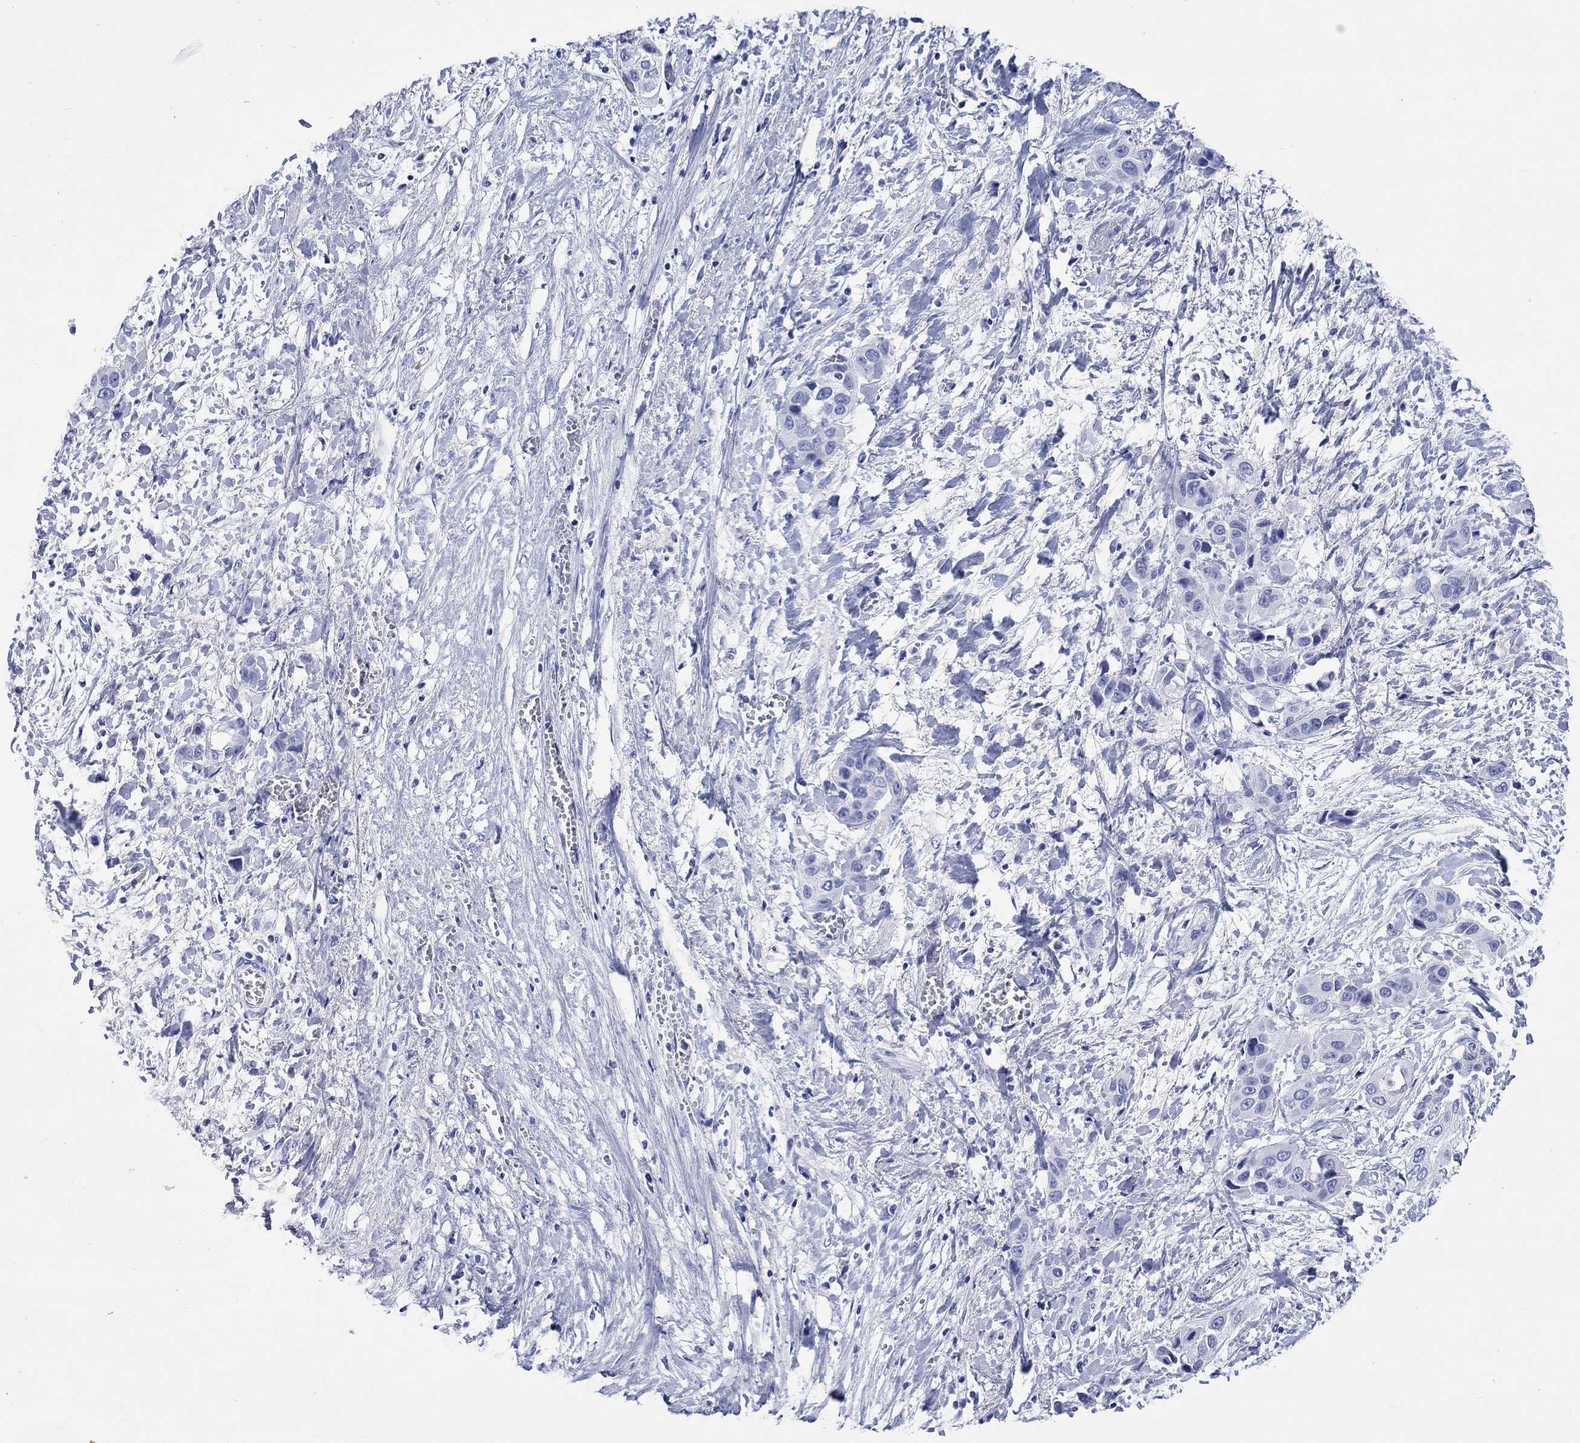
{"staining": {"intensity": "negative", "quantity": "none", "location": "none"}, "tissue": "liver cancer", "cell_type": "Tumor cells", "image_type": "cancer", "snomed": [{"axis": "morphology", "description": "Cholangiocarcinoma"}, {"axis": "topography", "description": "Liver"}], "caption": "Liver cancer (cholangiocarcinoma) stained for a protein using IHC shows no staining tumor cells.", "gene": "CACNG3", "patient": {"sex": "female", "age": 52}}